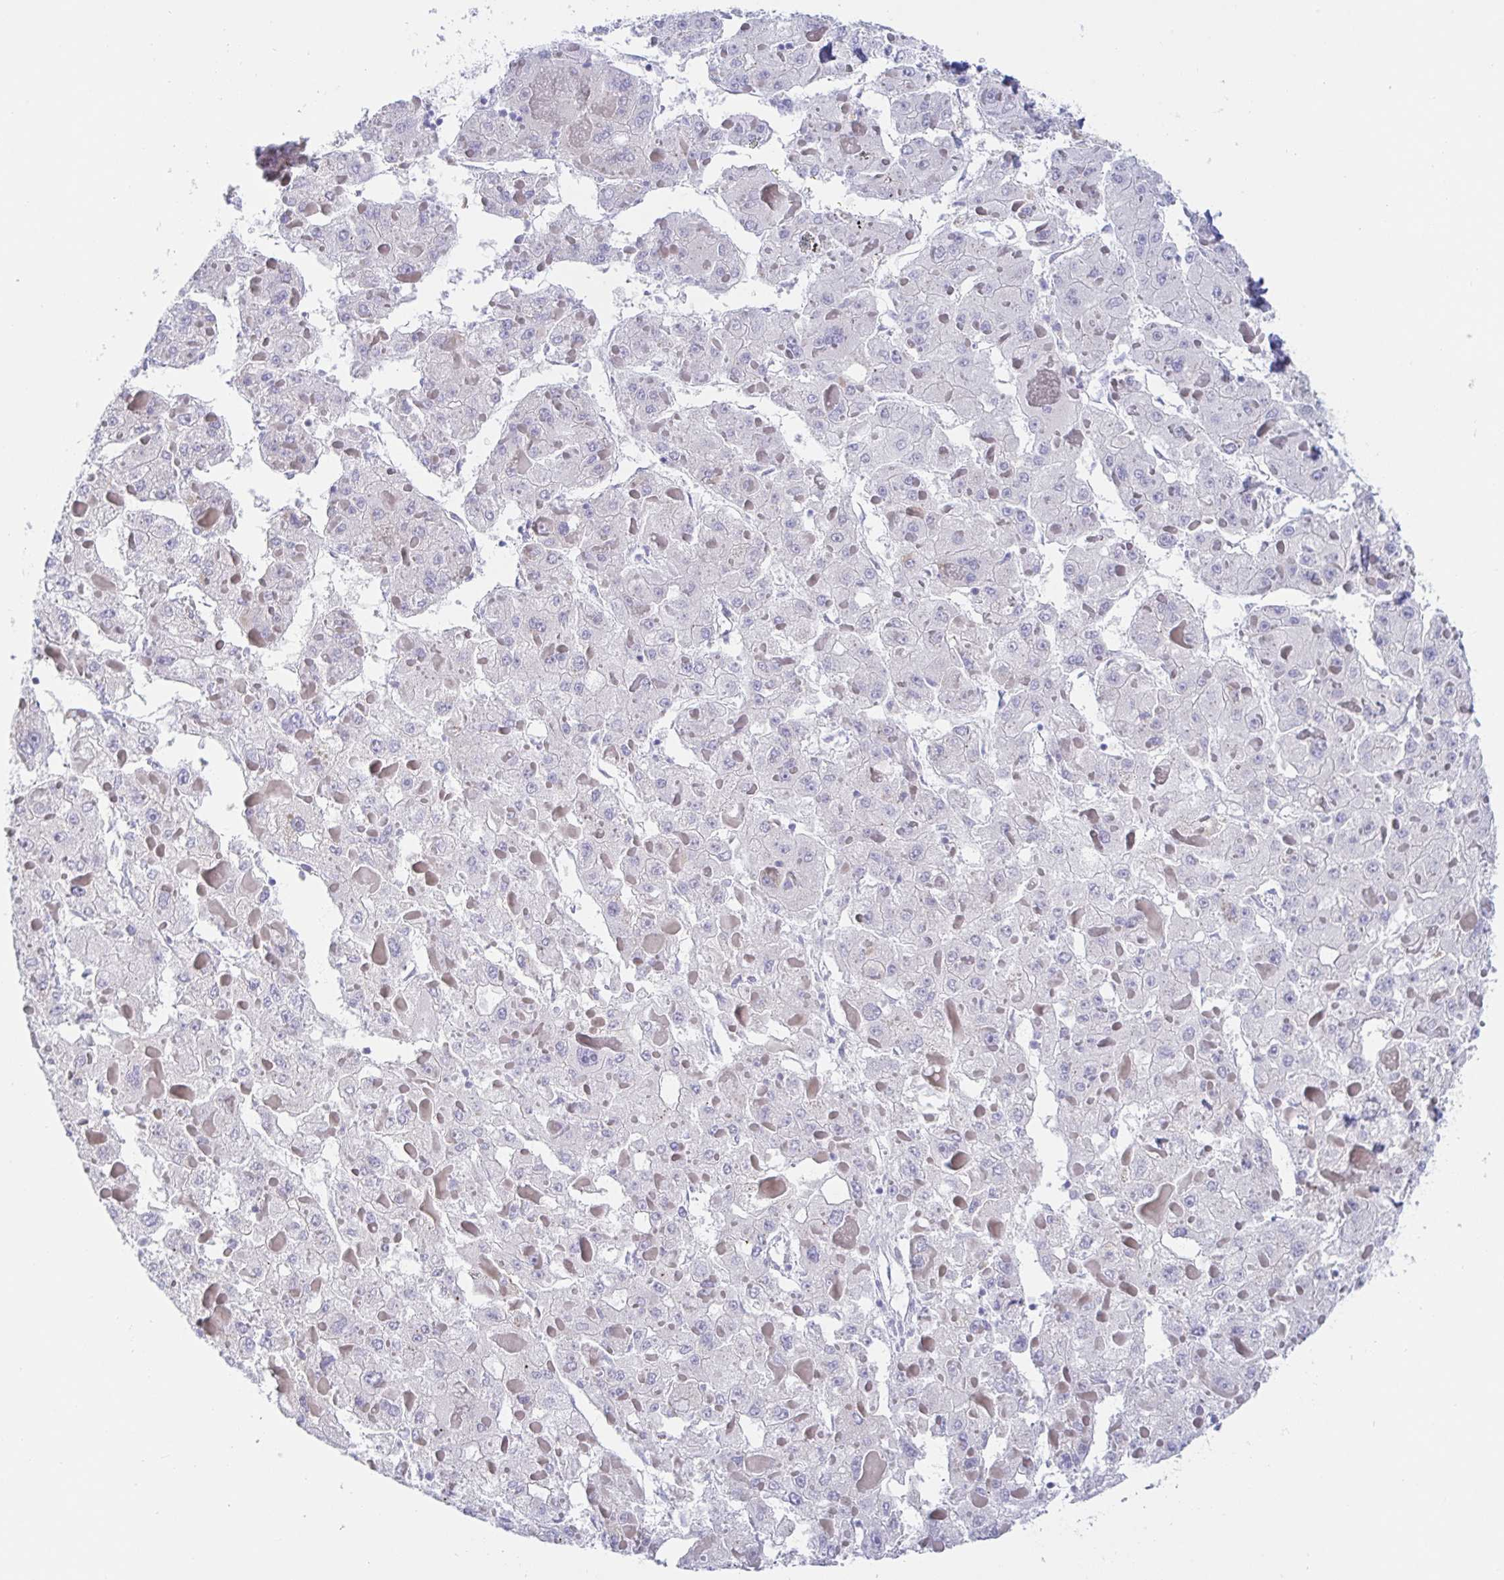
{"staining": {"intensity": "negative", "quantity": "none", "location": "none"}, "tissue": "liver cancer", "cell_type": "Tumor cells", "image_type": "cancer", "snomed": [{"axis": "morphology", "description": "Carcinoma, Hepatocellular, NOS"}, {"axis": "topography", "description": "Liver"}], "caption": "Histopathology image shows no significant protein expression in tumor cells of liver cancer (hepatocellular carcinoma).", "gene": "SIAH3", "patient": {"sex": "female", "age": 73}}